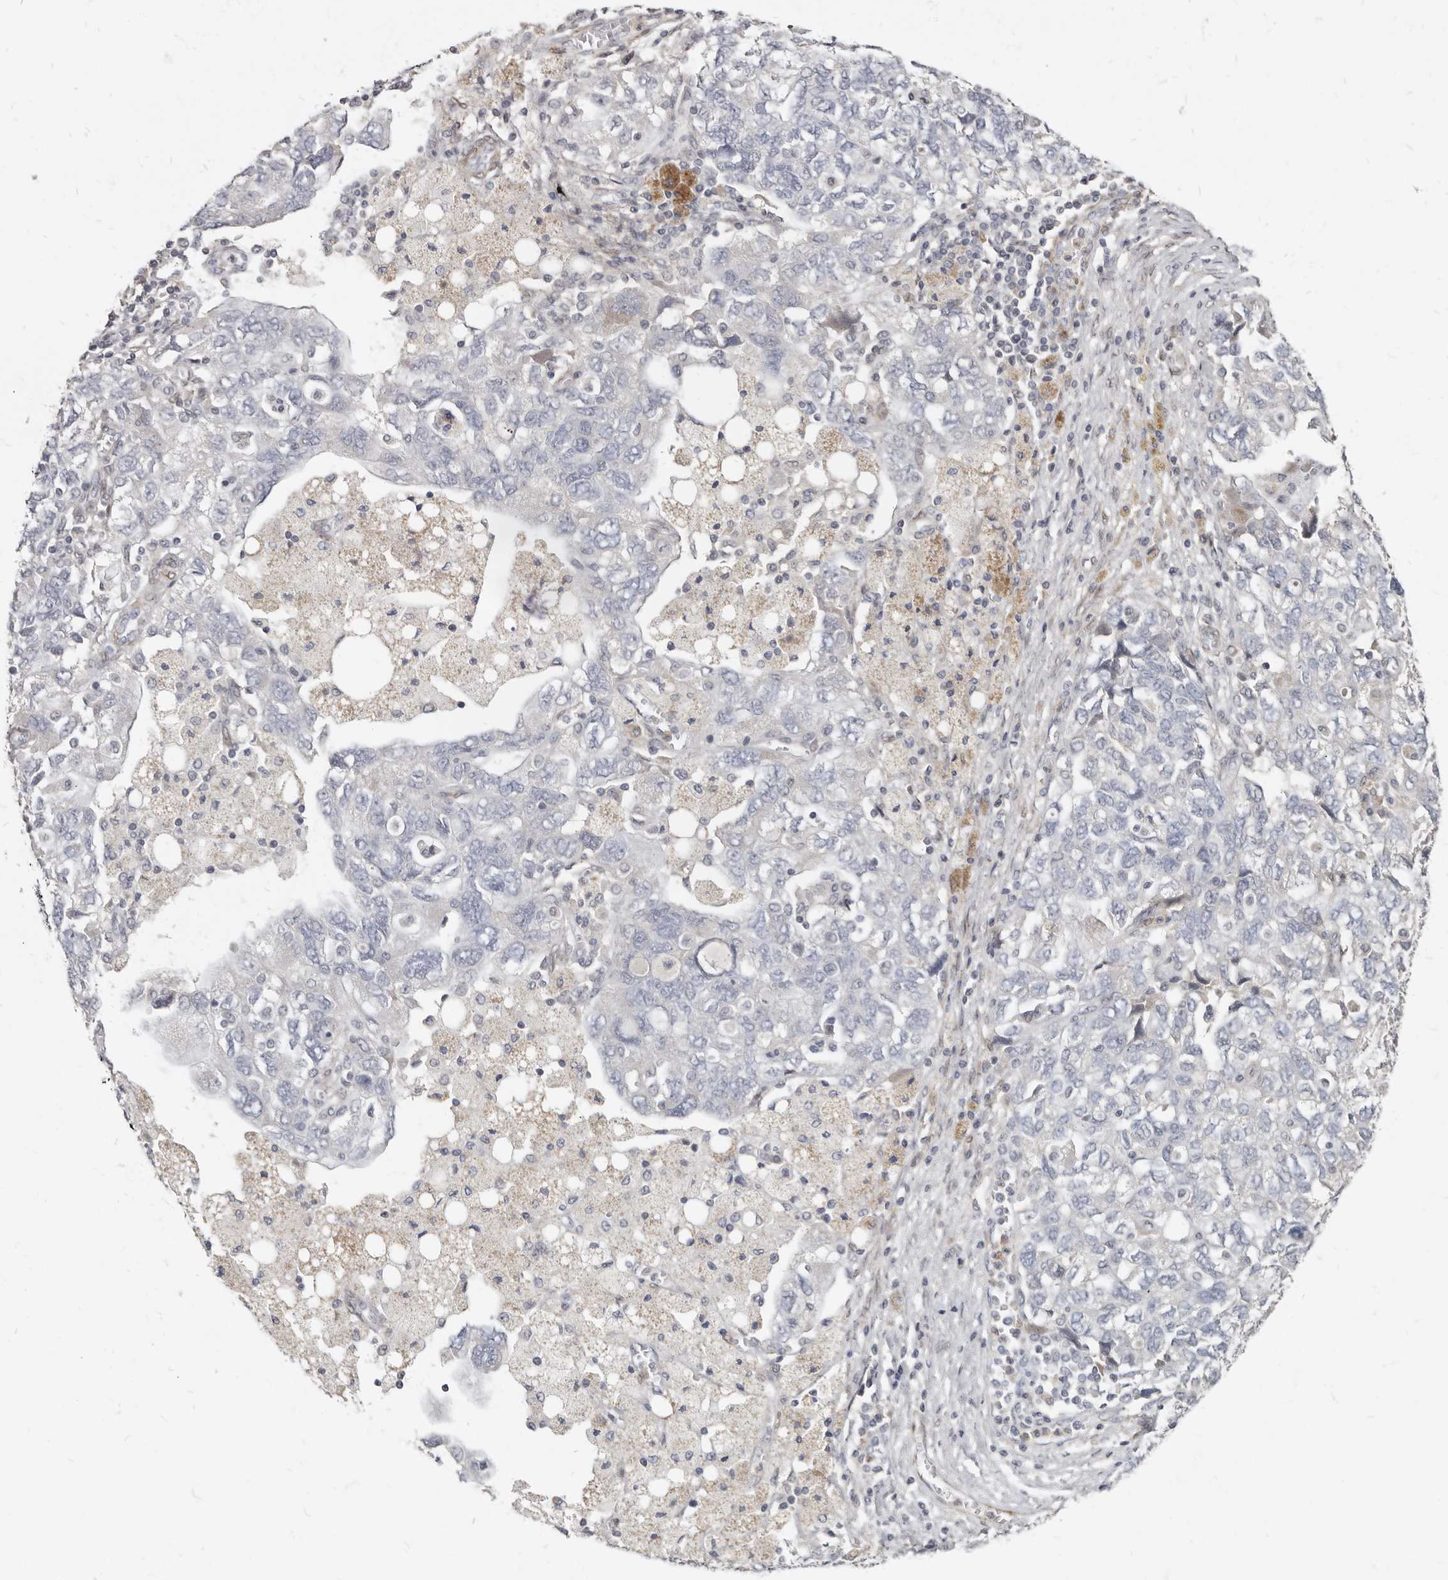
{"staining": {"intensity": "negative", "quantity": "none", "location": "none"}, "tissue": "ovarian cancer", "cell_type": "Tumor cells", "image_type": "cancer", "snomed": [{"axis": "morphology", "description": "Carcinoma, NOS"}, {"axis": "morphology", "description": "Cystadenocarcinoma, serous, NOS"}, {"axis": "topography", "description": "Ovary"}], "caption": "Image shows no protein positivity in tumor cells of ovarian cancer tissue.", "gene": "MRGPRF", "patient": {"sex": "female", "age": 69}}